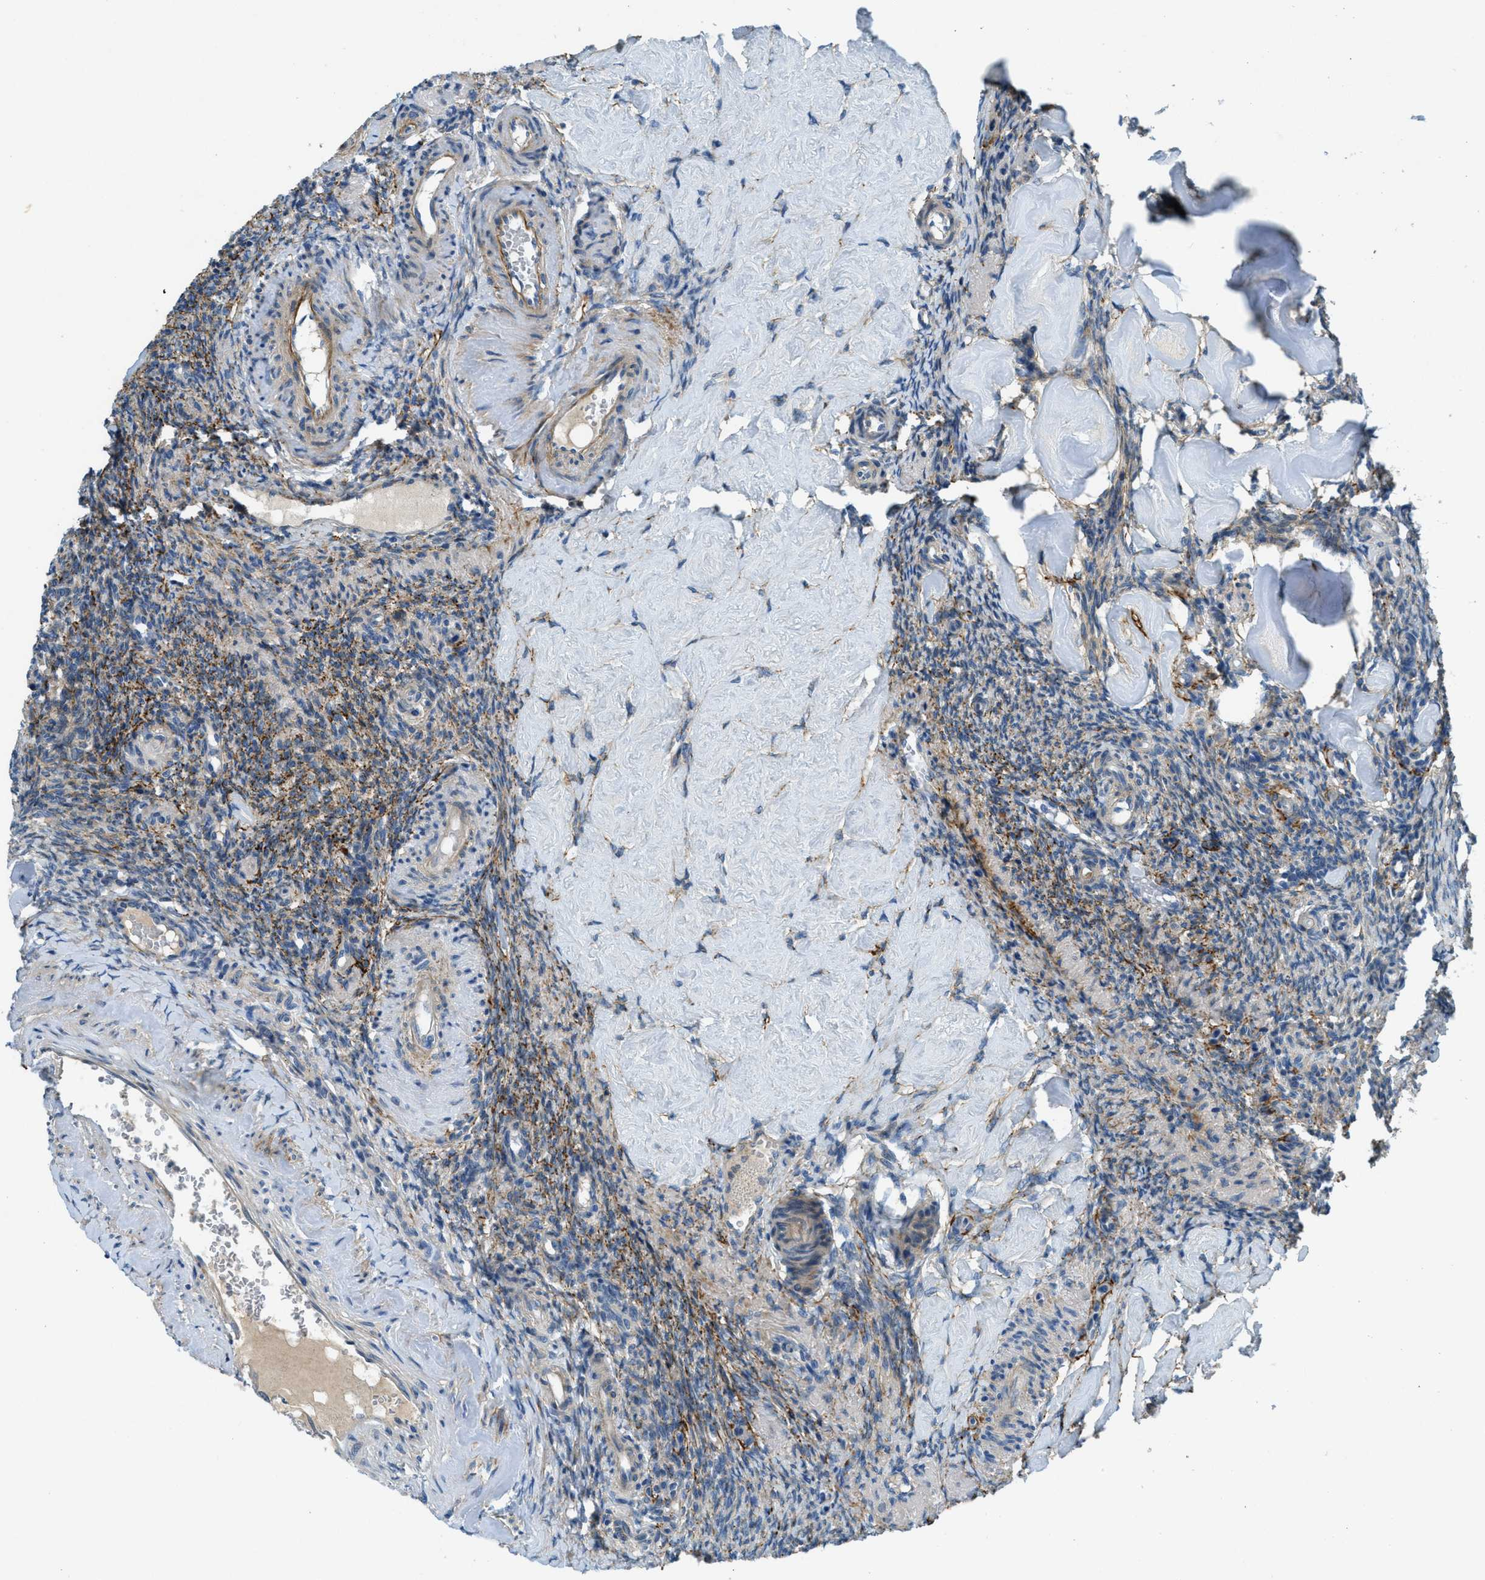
{"staining": {"intensity": "moderate", "quantity": "<25%", "location": "cytoplasmic/membranous"}, "tissue": "ovary", "cell_type": "Ovarian stroma cells", "image_type": "normal", "snomed": [{"axis": "morphology", "description": "Normal tissue, NOS"}, {"axis": "topography", "description": "Ovary"}], "caption": "Immunohistochemistry (DAB) staining of benign ovary displays moderate cytoplasmic/membranous protein staining in about <25% of ovarian stroma cells.", "gene": "SNX14", "patient": {"sex": "female", "age": 41}}